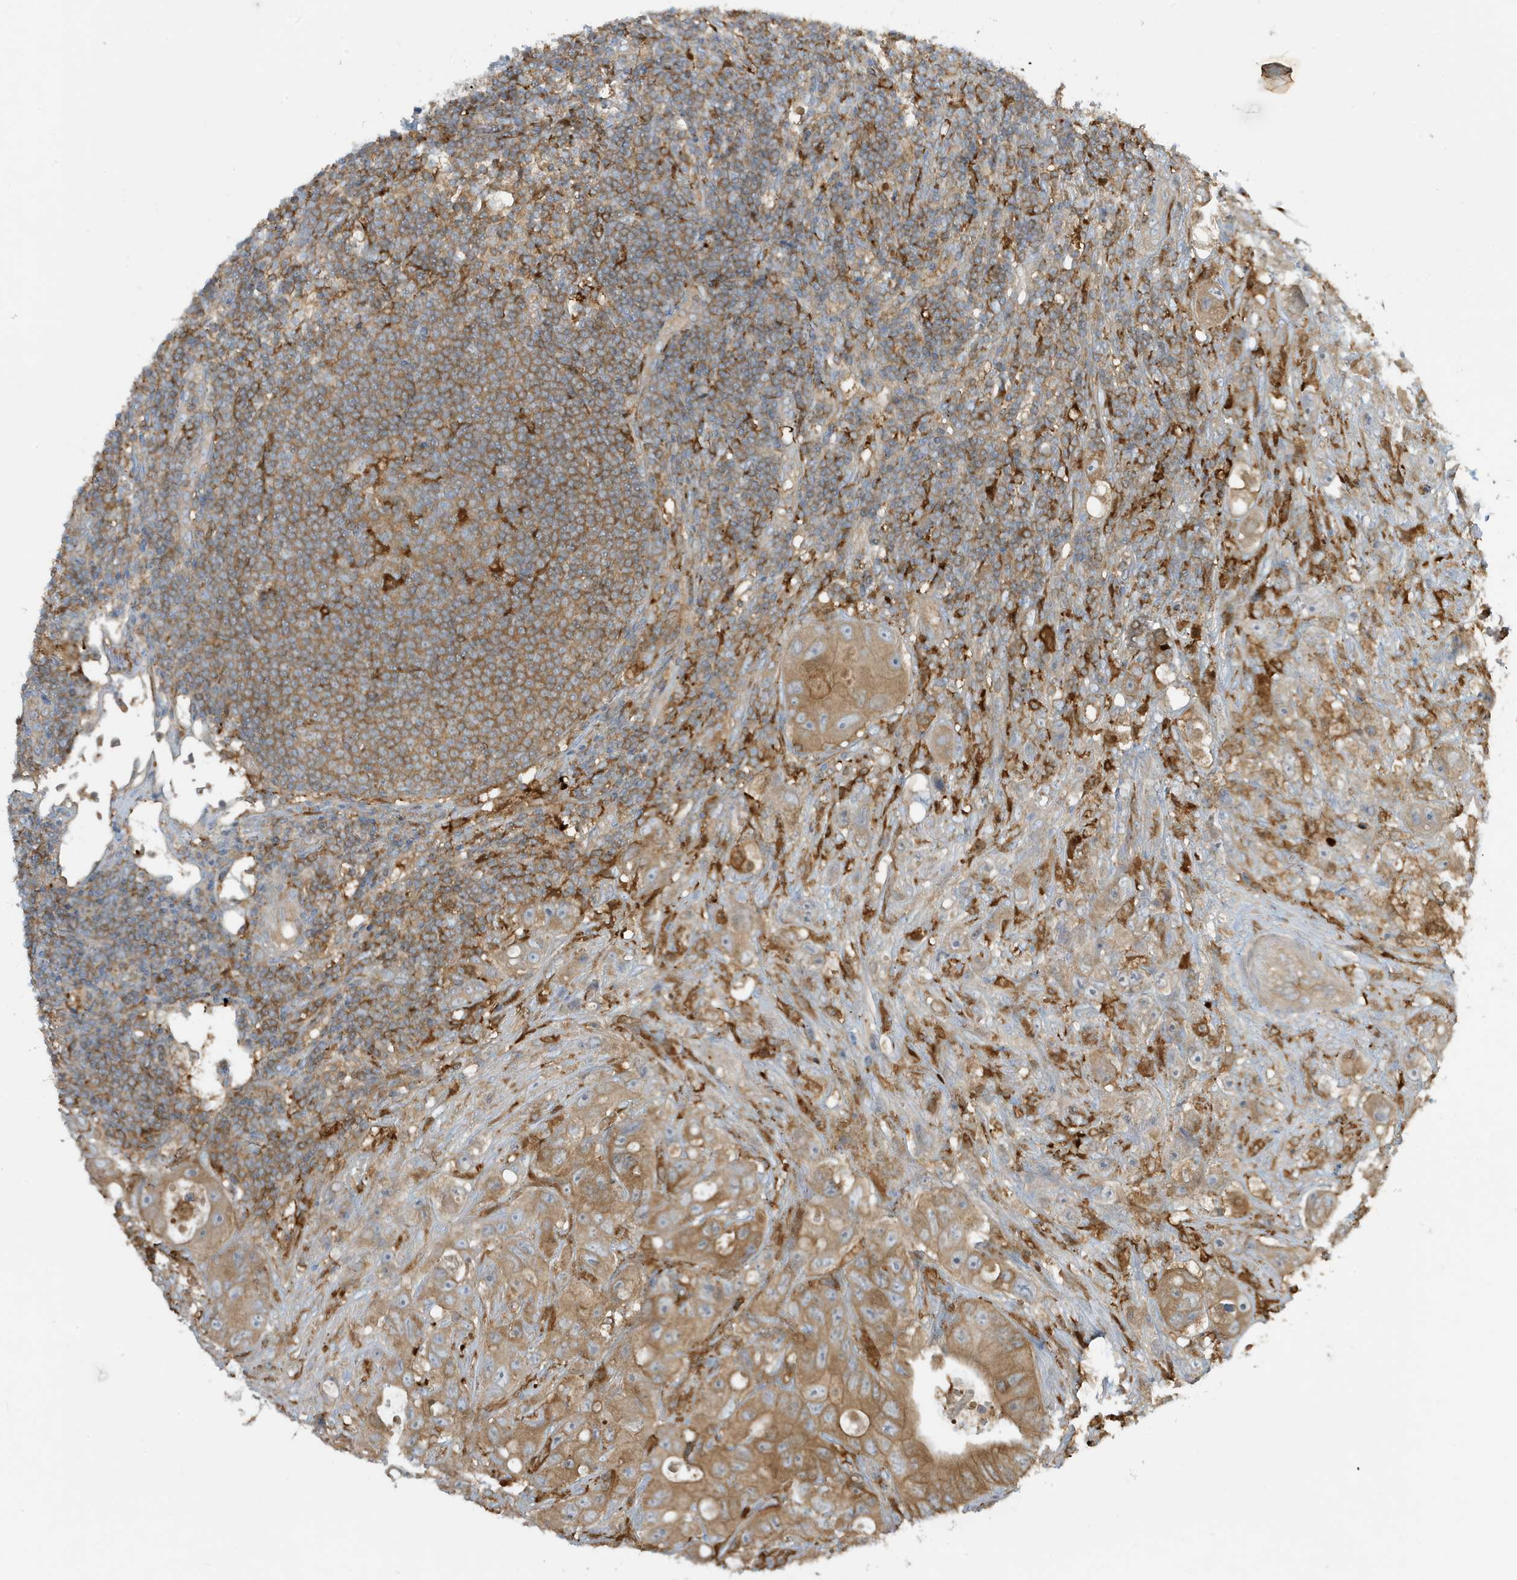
{"staining": {"intensity": "moderate", "quantity": ">75%", "location": "cytoplasmic/membranous"}, "tissue": "colorectal cancer", "cell_type": "Tumor cells", "image_type": "cancer", "snomed": [{"axis": "morphology", "description": "Adenocarcinoma, NOS"}, {"axis": "topography", "description": "Colon"}], "caption": "This is an image of immunohistochemistry (IHC) staining of adenocarcinoma (colorectal), which shows moderate expression in the cytoplasmic/membranous of tumor cells.", "gene": "ABTB1", "patient": {"sex": "female", "age": 46}}